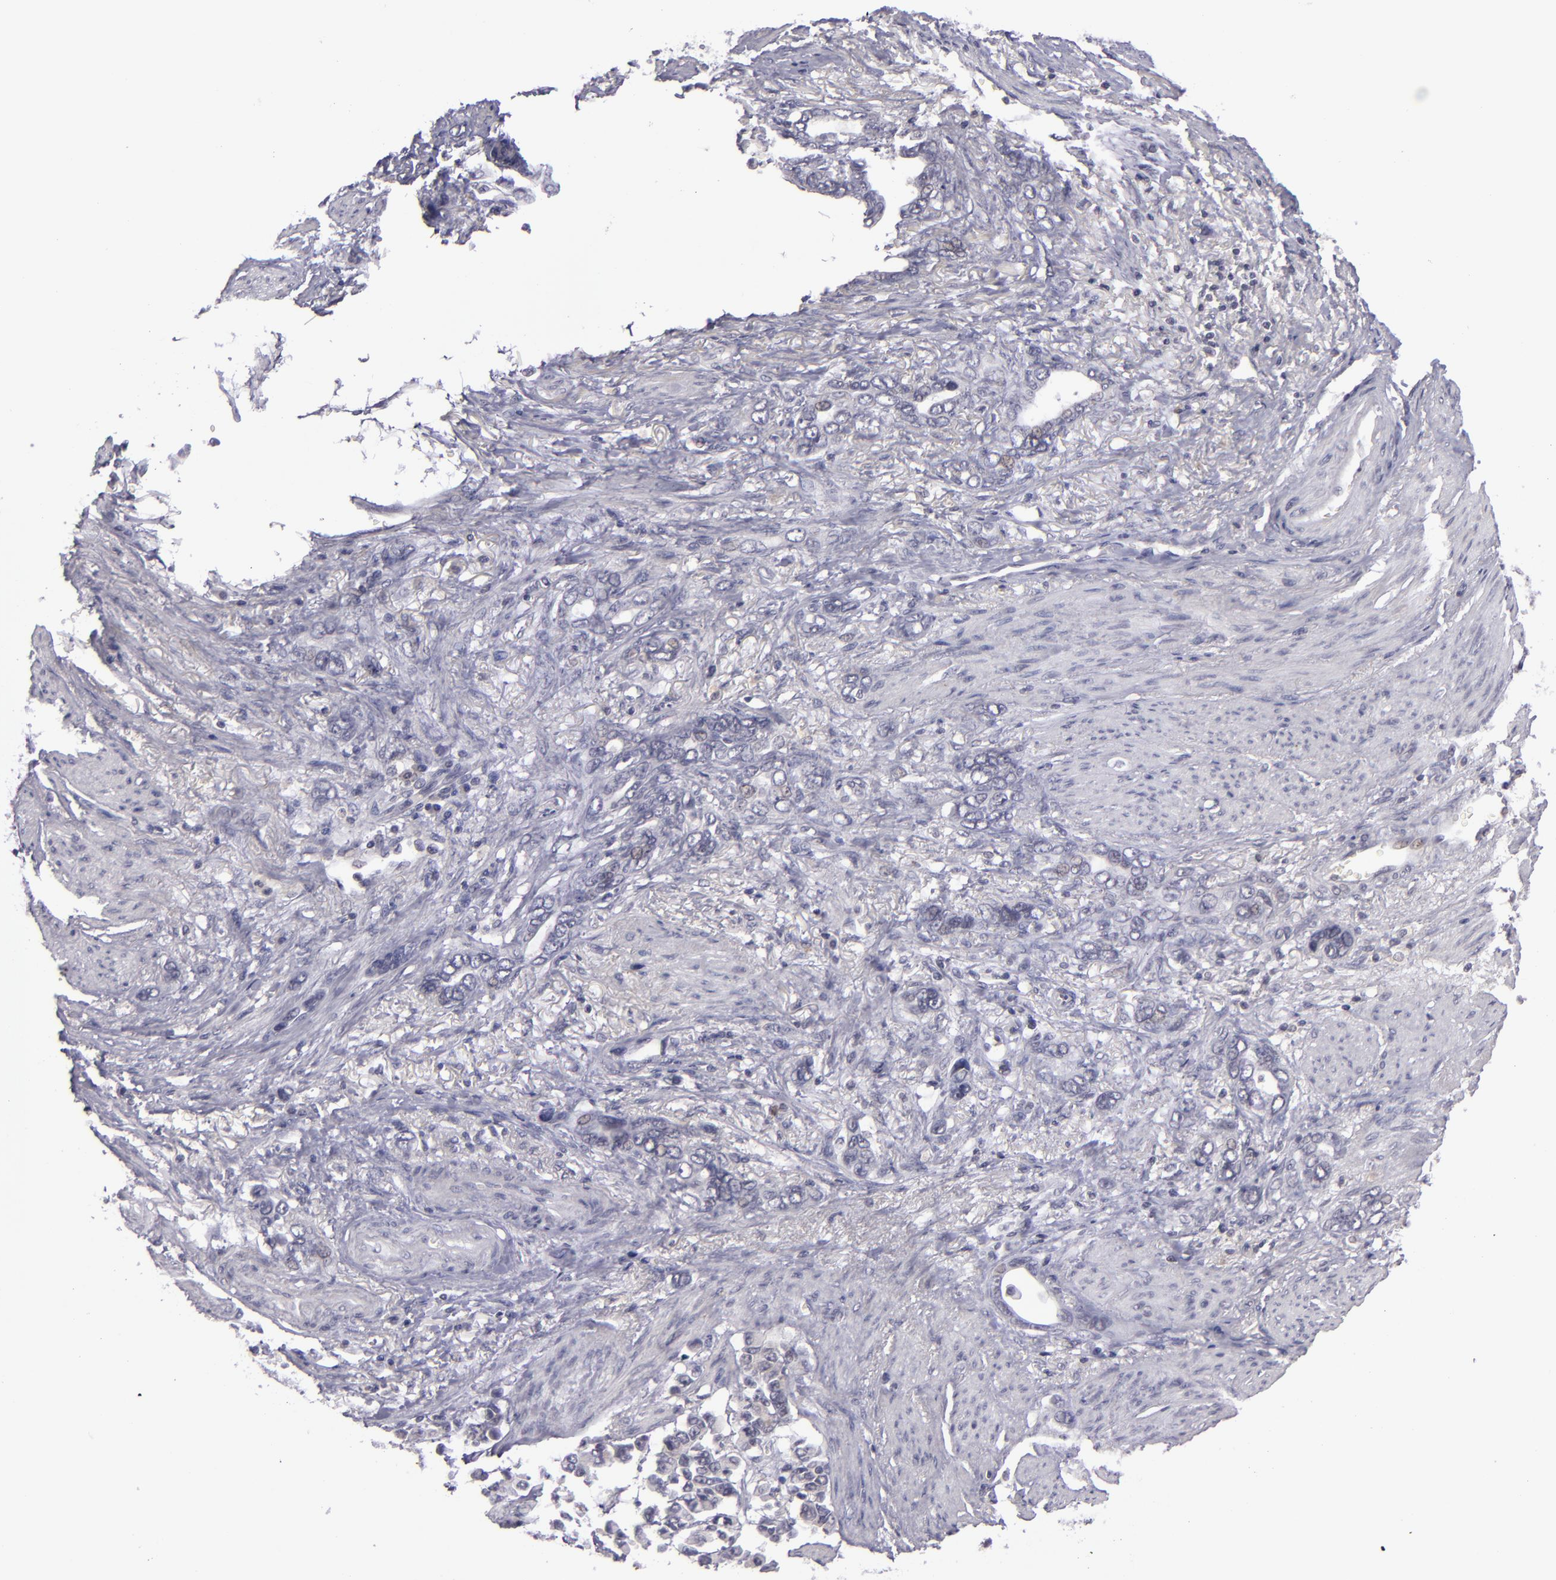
{"staining": {"intensity": "negative", "quantity": "none", "location": "none"}, "tissue": "stomach cancer", "cell_type": "Tumor cells", "image_type": "cancer", "snomed": [{"axis": "morphology", "description": "Adenocarcinoma, NOS"}, {"axis": "topography", "description": "Stomach"}], "caption": "A micrograph of human stomach cancer (adenocarcinoma) is negative for staining in tumor cells. (DAB (3,3'-diaminobenzidine) IHC visualized using brightfield microscopy, high magnification).", "gene": "CASP8", "patient": {"sex": "male", "age": 78}}